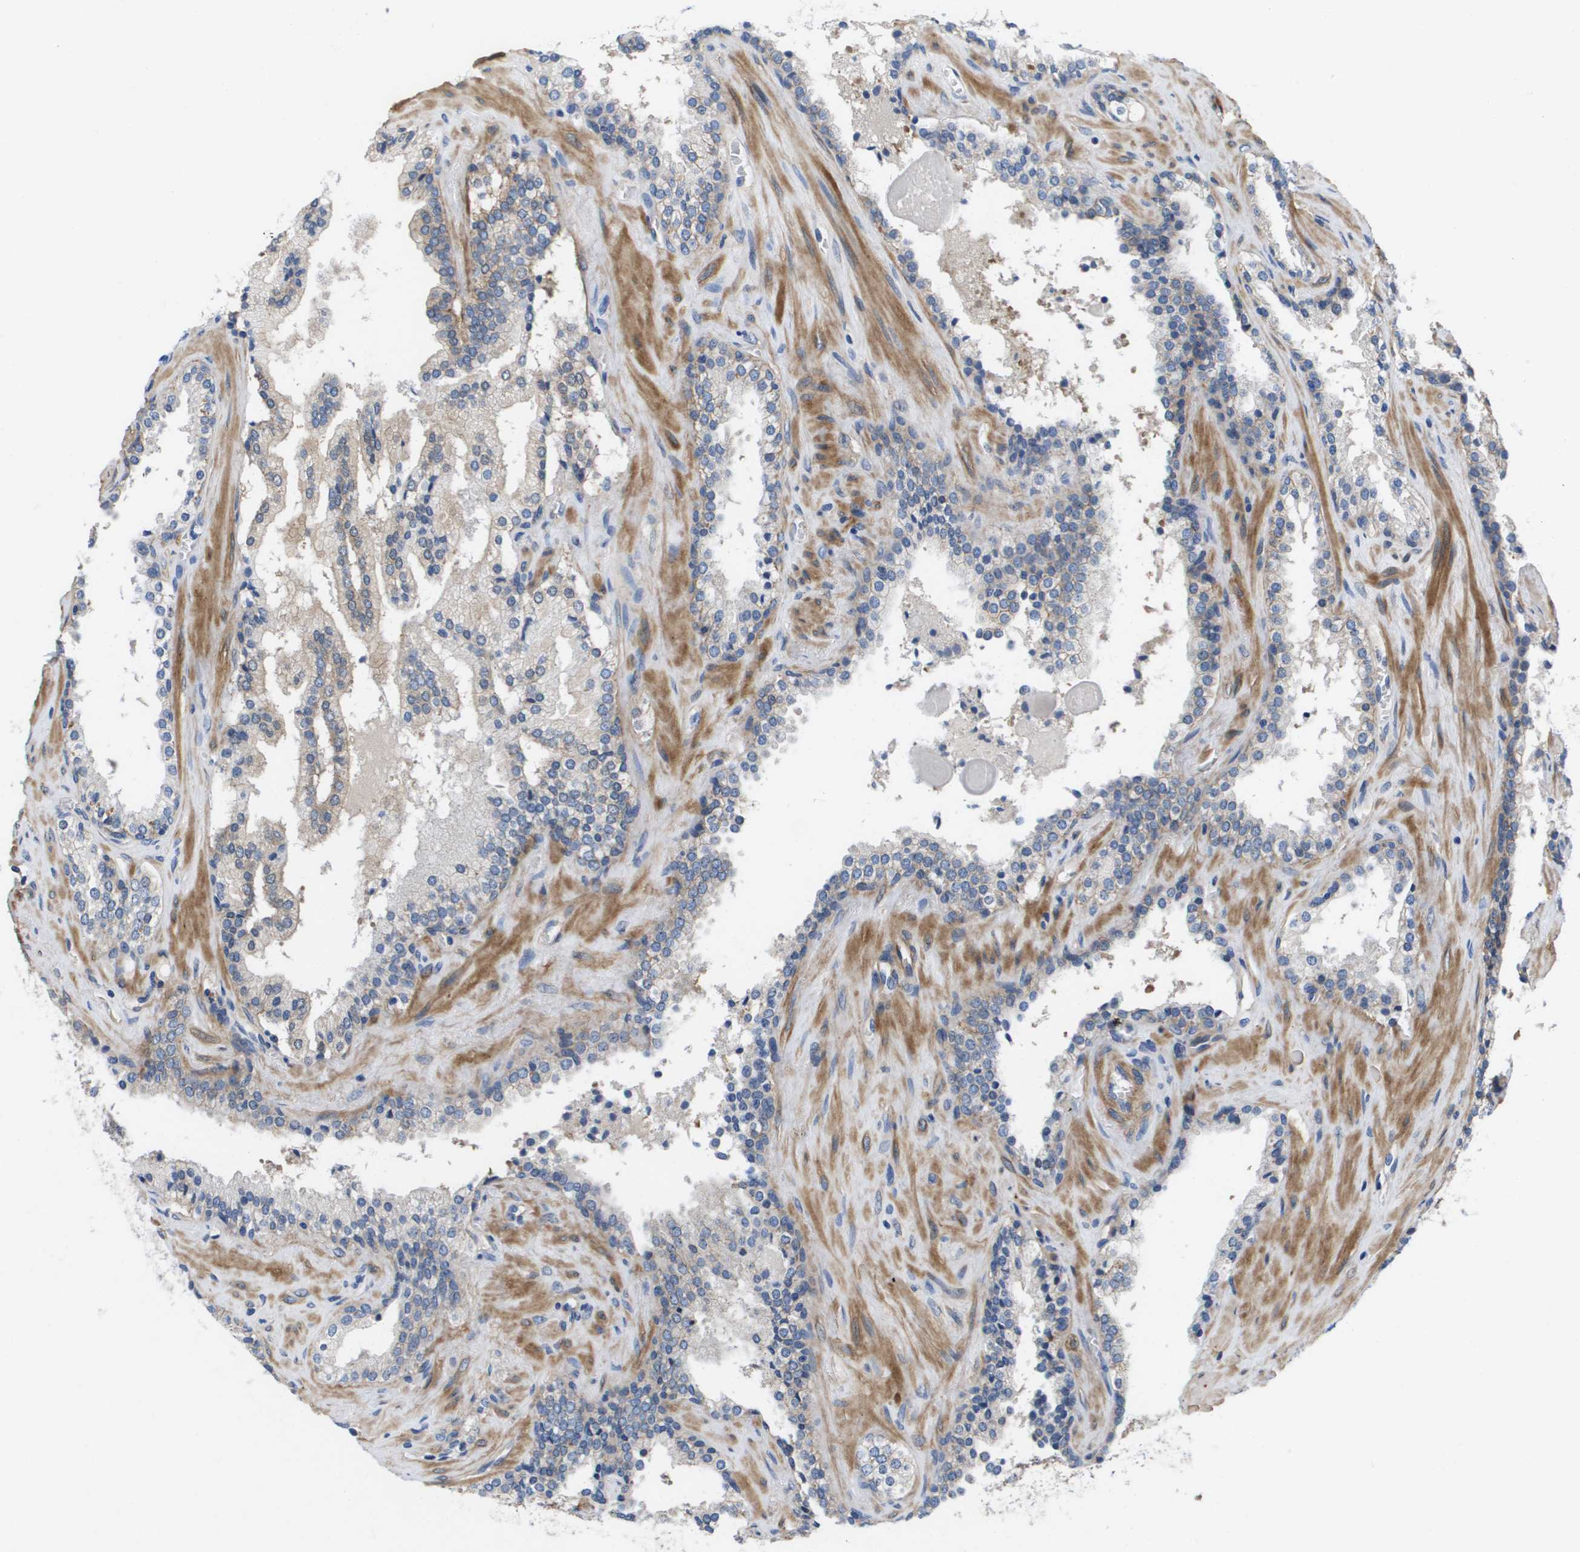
{"staining": {"intensity": "negative", "quantity": "none", "location": "none"}, "tissue": "prostate cancer", "cell_type": "Tumor cells", "image_type": "cancer", "snomed": [{"axis": "morphology", "description": "Adenocarcinoma, High grade"}, {"axis": "topography", "description": "Prostate"}], "caption": "DAB immunohistochemical staining of prostate adenocarcinoma (high-grade) exhibits no significant expression in tumor cells.", "gene": "LPP", "patient": {"sex": "male", "age": 71}}